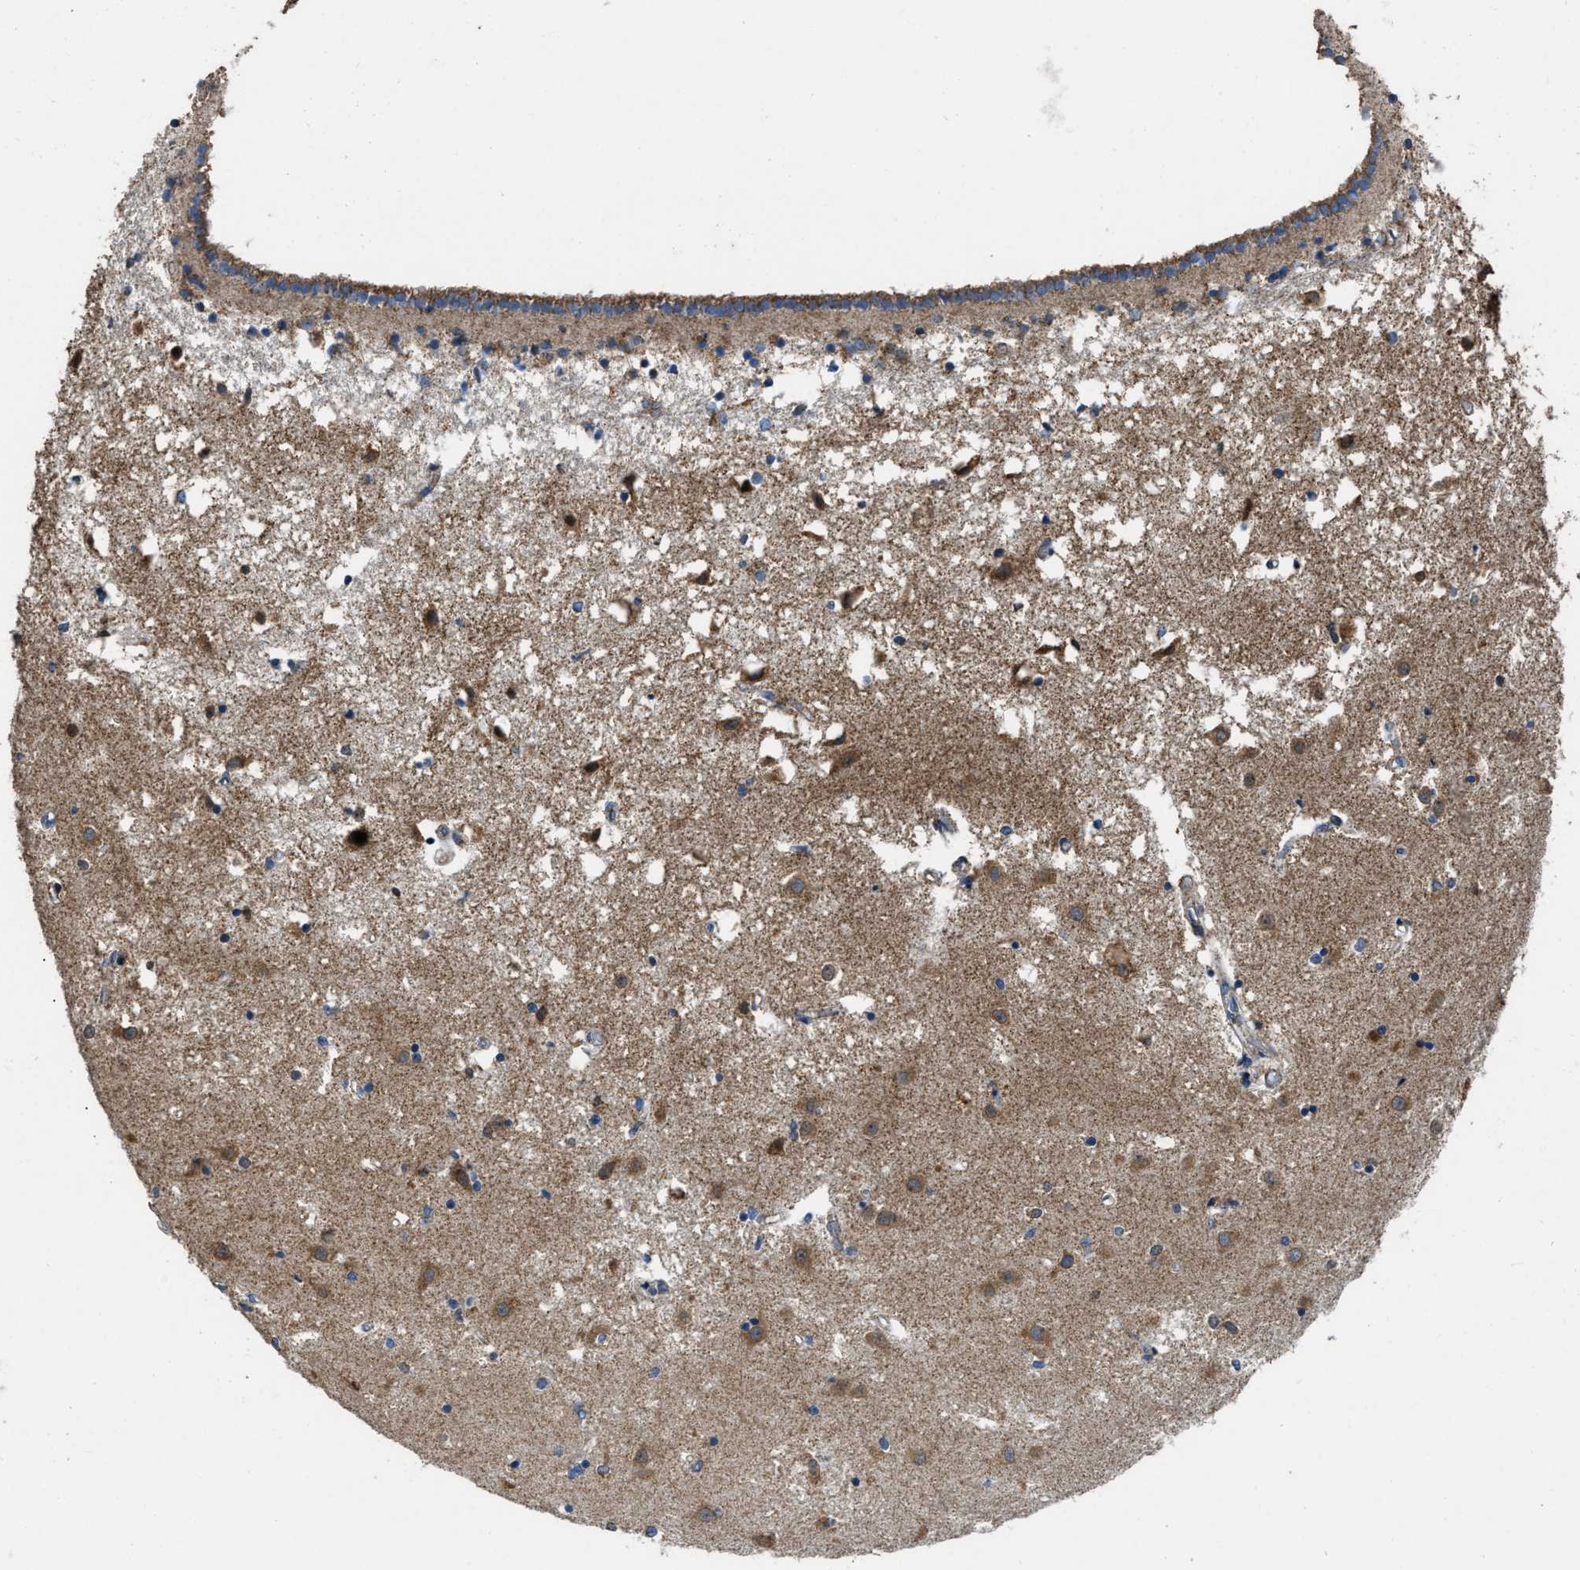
{"staining": {"intensity": "moderate", "quantity": "25%-75%", "location": "cytoplasmic/membranous"}, "tissue": "caudate", "cell_type": "Glial cells", "image_type": "normal", "snomed": [{"axis": "morphology", "description": "Normal tissue, NOS"}, {"axis": "topography", "description": "Lateral ventricle wall"}], "caption": "Protein positivity by immunohistochemistry (IHC) exhibits moderate cytoplasmic/membranous positivity in about 25%-75% of glial cells in unremarkable caudate.", "gene": "TMEM150A", "patient": {"sex": "male", "age": 45}}